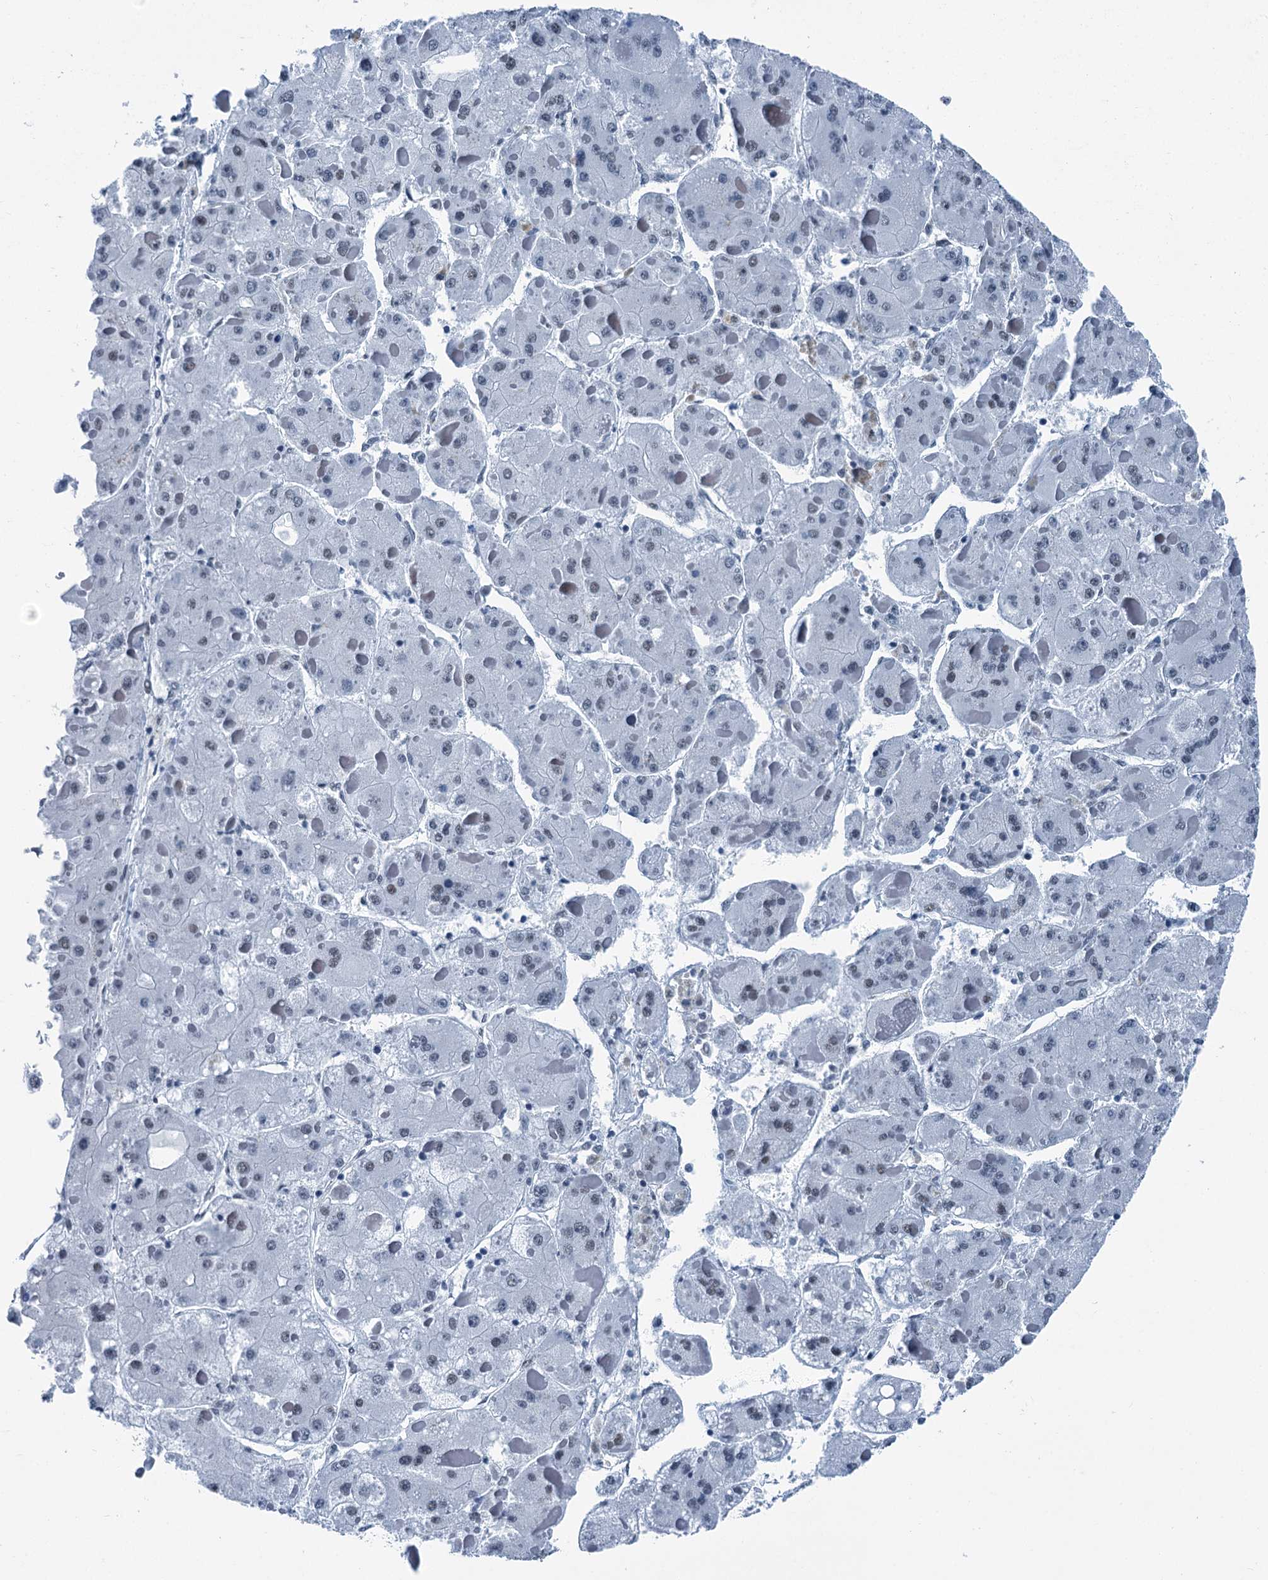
{"staining": {"intensity": "negative", "quantity": "none", "location": "none"}, "tissue": "liver cancer", "cell_type": "Tumor cells", "image_type": "cancer", "snomed": [{"axis": "morphology", "description": "Carcinoma, Hepatocellular, NOS"}, {"axis": "topography", "description": "Liver"}], "caption": "This micrograph is of hepatocellular carcinoma (liver) stained with immunohistochemistry (IHC) to label a protein in brown with the nuclei are counter-stained blue. There is no expression in tumor cells. The staining was performed using DAB (3,3'-diaminobenzidine) to visualize the protein expression in brown, while the nuclei were stained in blue with hematoxylin (Magnification: 20x).", "gene": "TRPT1", "patient": {"sex": "female", "age": 73}}